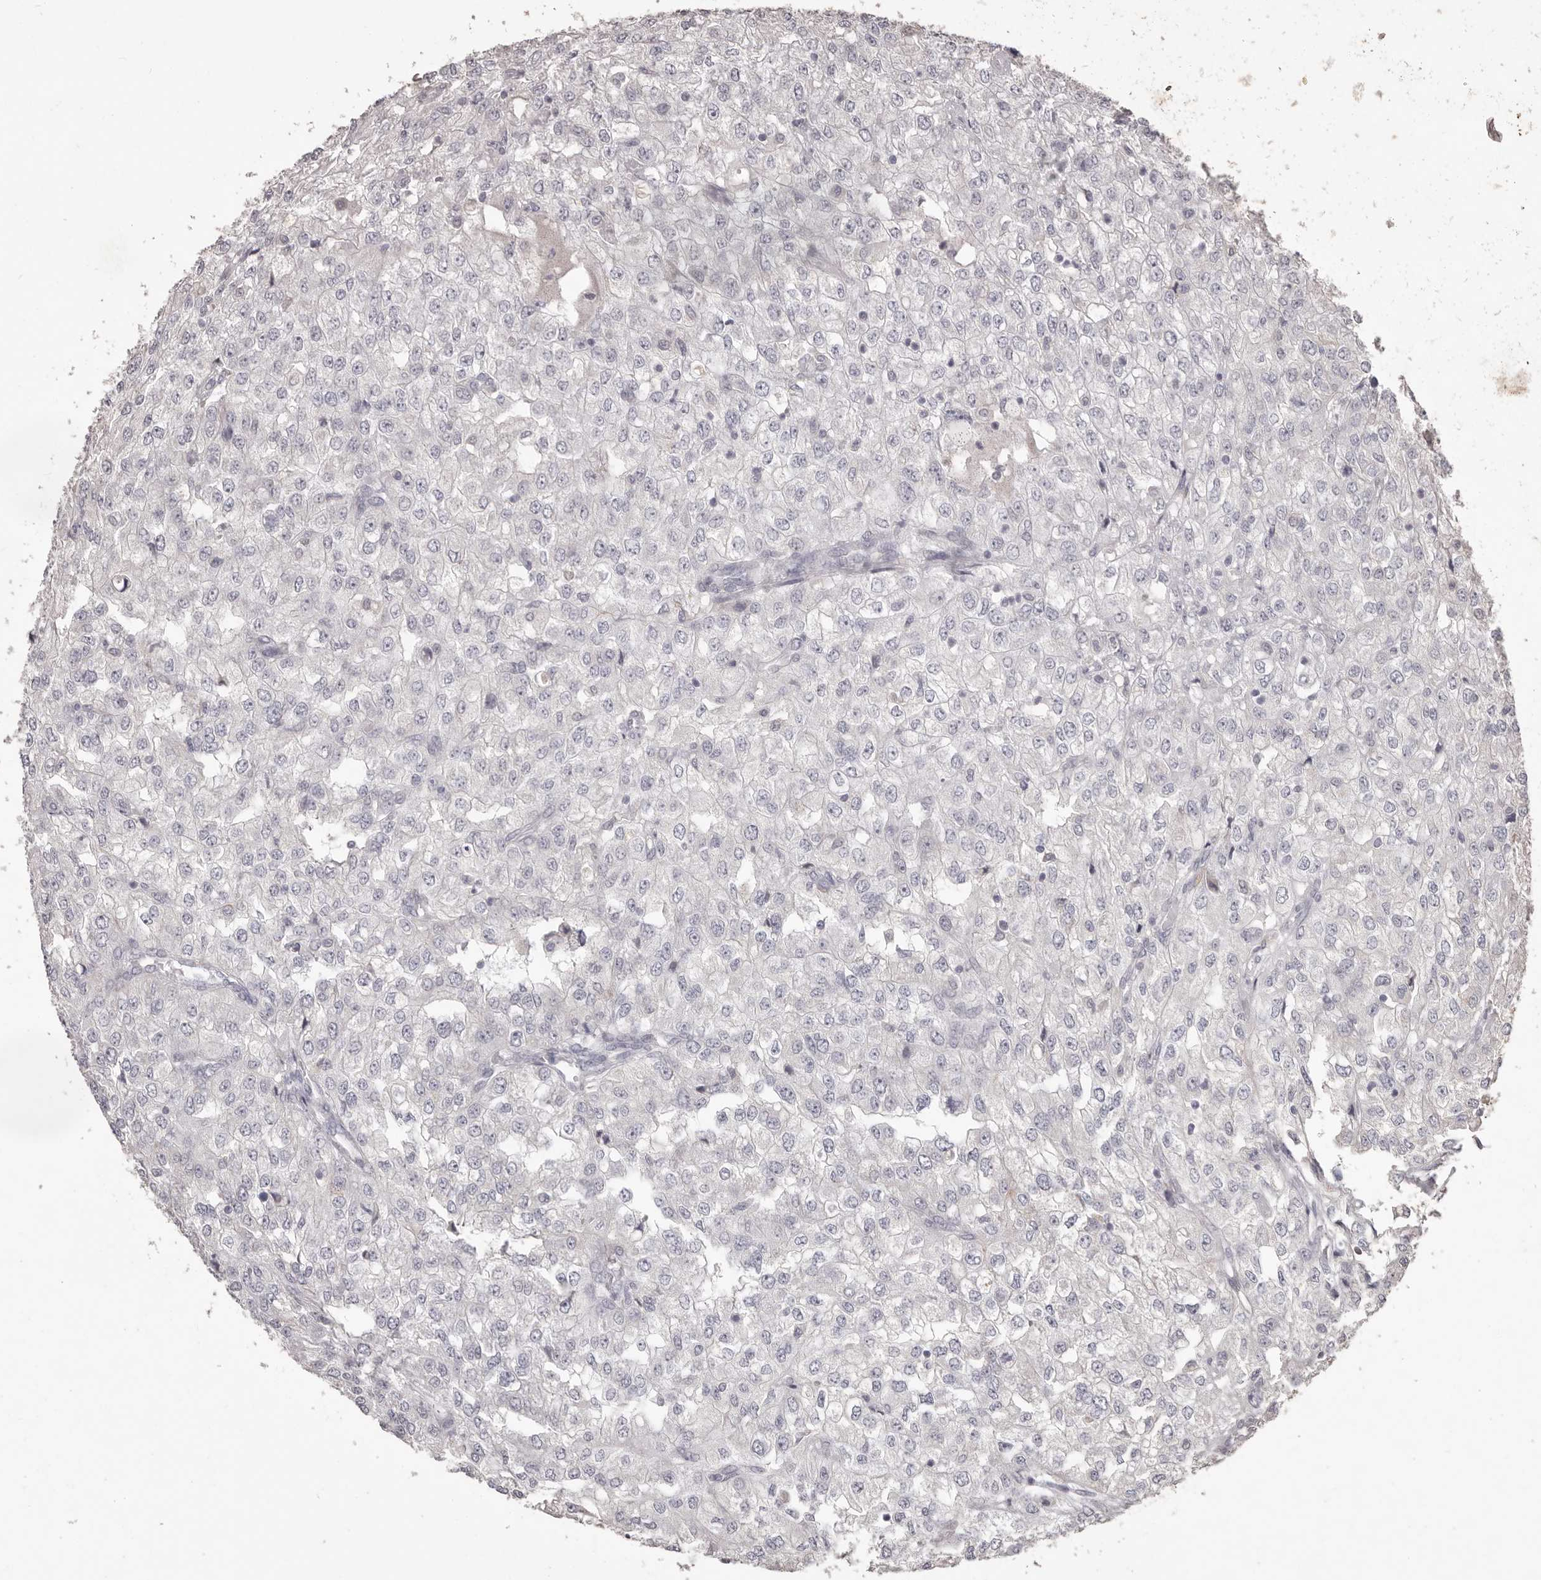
{"staining": {"intensity": "negative", "quantity": "none", "location": "none"}, "tissue": "renal cancer", "cell_type": "Tumor cells", "image_type": "cancer", "snomed": [{"axis": "morphology", "description": "Adenocarcinoma, NOS"}, {"axis": "topography", "description": "Kidney"}], "caption": "This photomicrograph is of renal cancer stained with immunohistochemistry (IHC) to label a protein in brown with the nuclei are counter-stained blue. There is no expression in tumor cells.", "gene": "PRSS27", "patient": {"sex": "female", "age": 54}}